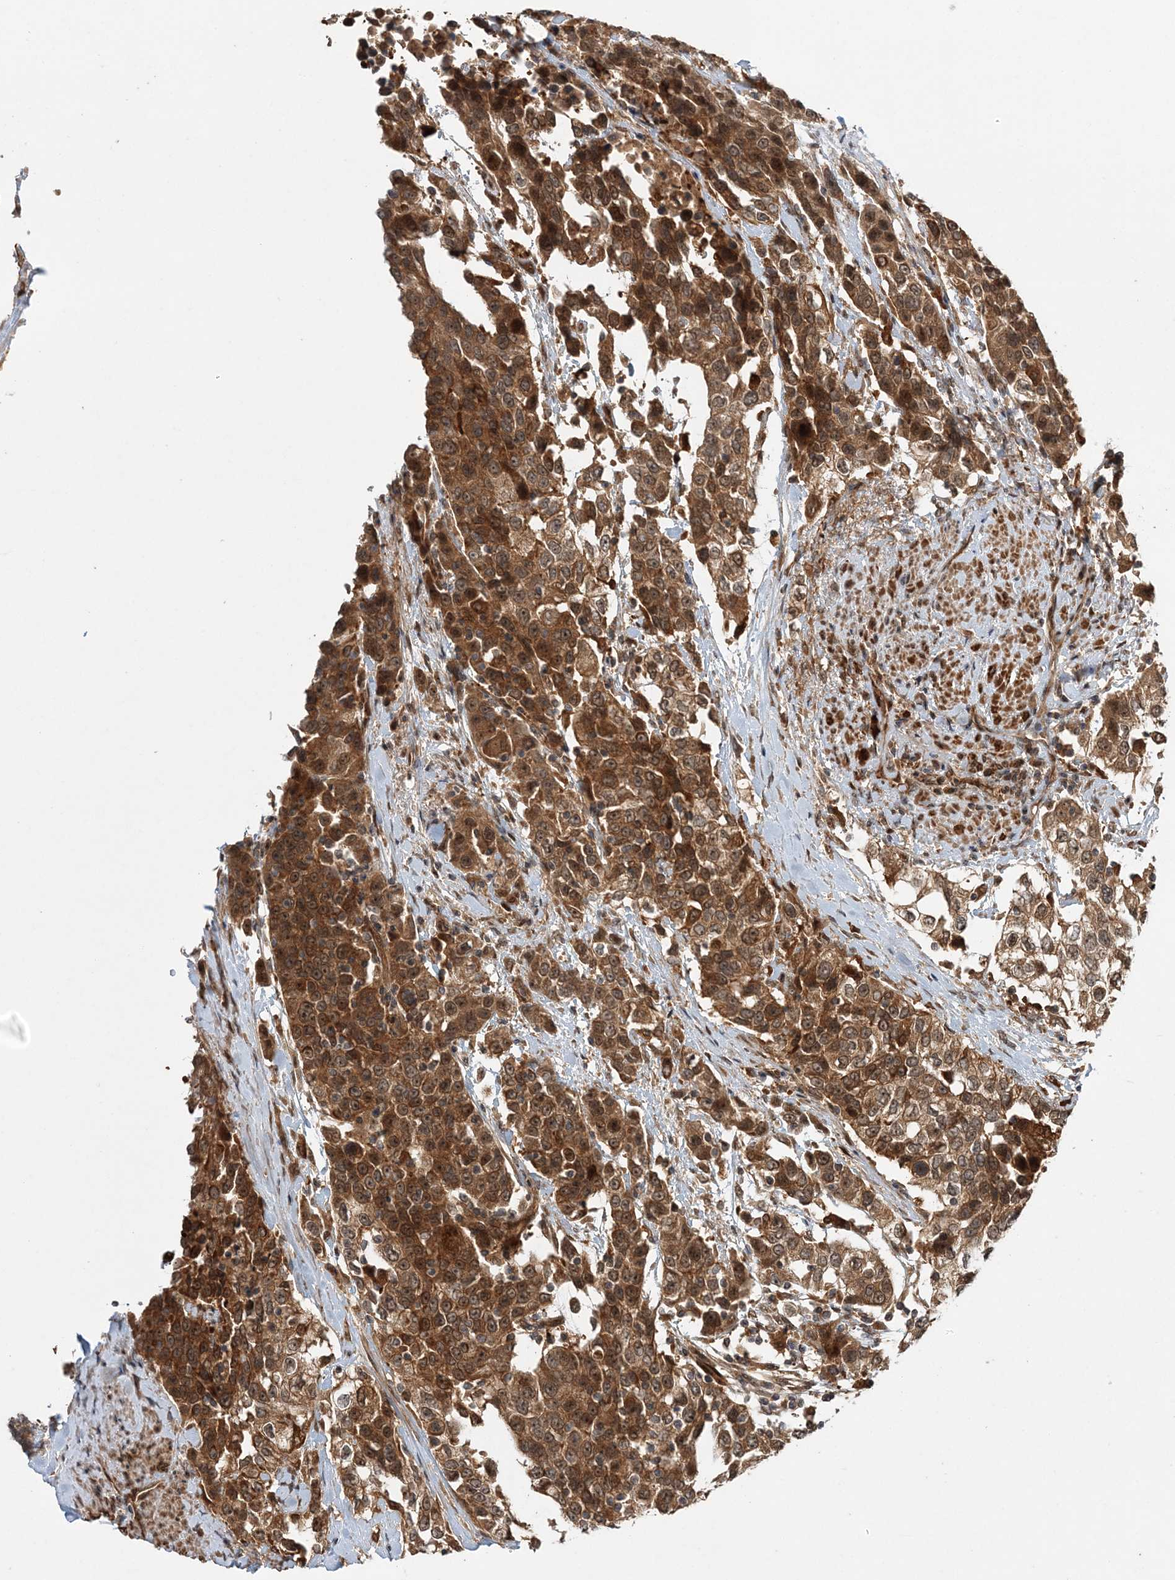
{"staining": {"intensity": "strong", "quantity": ">75%", "location": "cytoplasmic/membranous,nuclear"}, "tissue": "urothelial cancer", "cell_type": "Tumor cells", "image_type": "cancer", "snomed": [{"axis": "morphology", "description": "Urothelial carcinoma, High grade"}, {"axis": "topography", "description": "Urinary bladder"}], "caption": "High-magnification brightfield microscopy of urothelial cancer stained with DAB (brown) and counterstained with hematoxylin (blue). tumor cells exhibit strong cytoplasmic/membranous and nuclear expression is seen in approximately>75% of cells.", "gene": "UBTD2", "patient": {"sex": "female", "age": 80}}